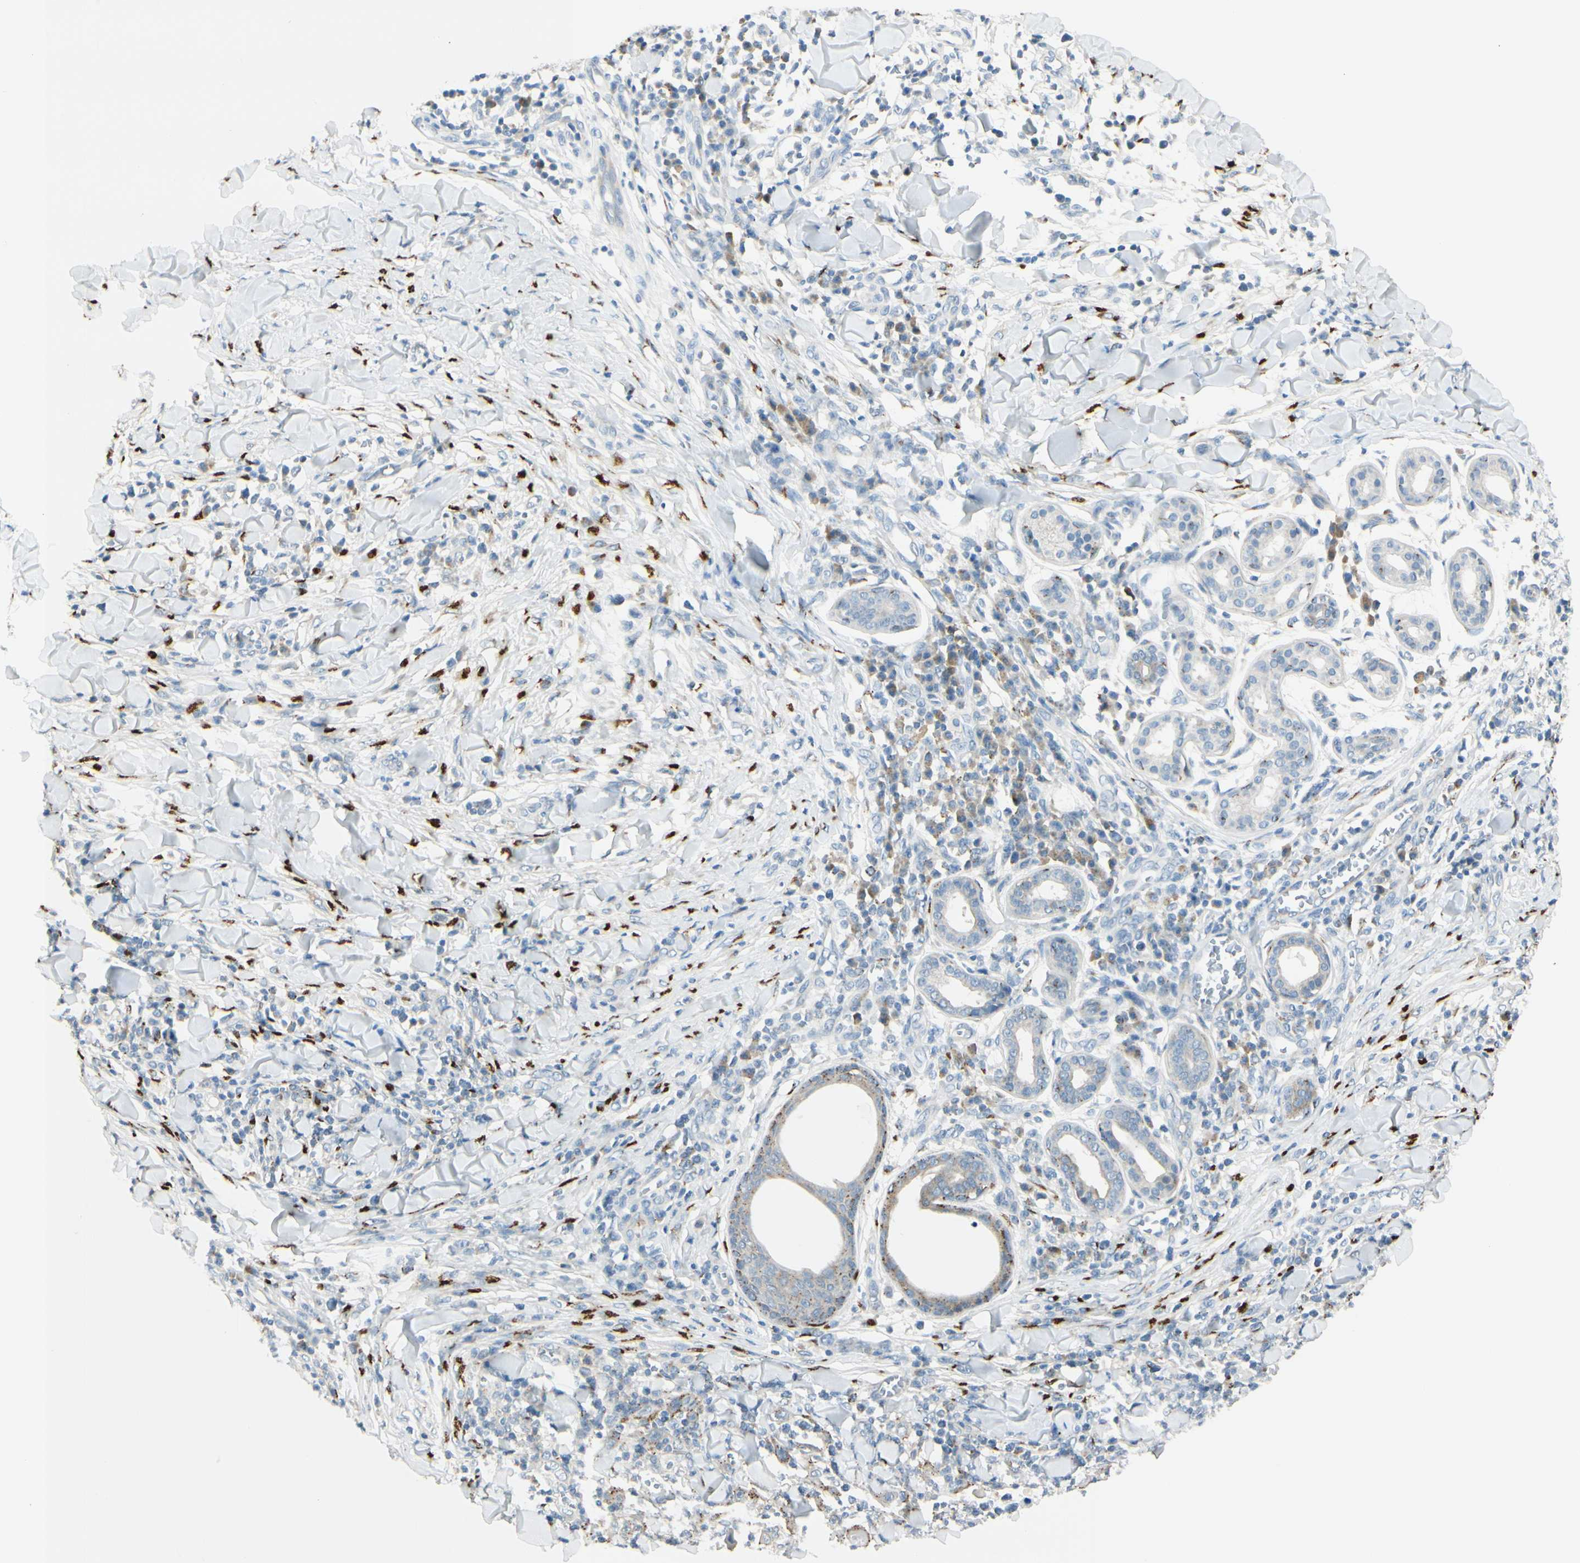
{"staining": {"intensity": "moderate", "quantity": "25%-75%", "location": "cytoplasmic/membranous"}, "tissue": "skin cancer", "cell_type": "Tumor cells", "image_type": "cancer", "snomed": [{"axis": "morphology", "description": "Squamous cell carcinoma, NOS"}, {"axis": "topography", "description": "Skin"}], "caption": "Immunohistochemical staining of squamous cell carcinoma (skin) exhibits medium levels of moderate cytoplasmic/membranous protein staining in about 25%-75% of tumor cells.", "gene": "GALNT5", "patient": {"sex": "male", "age": 24}}